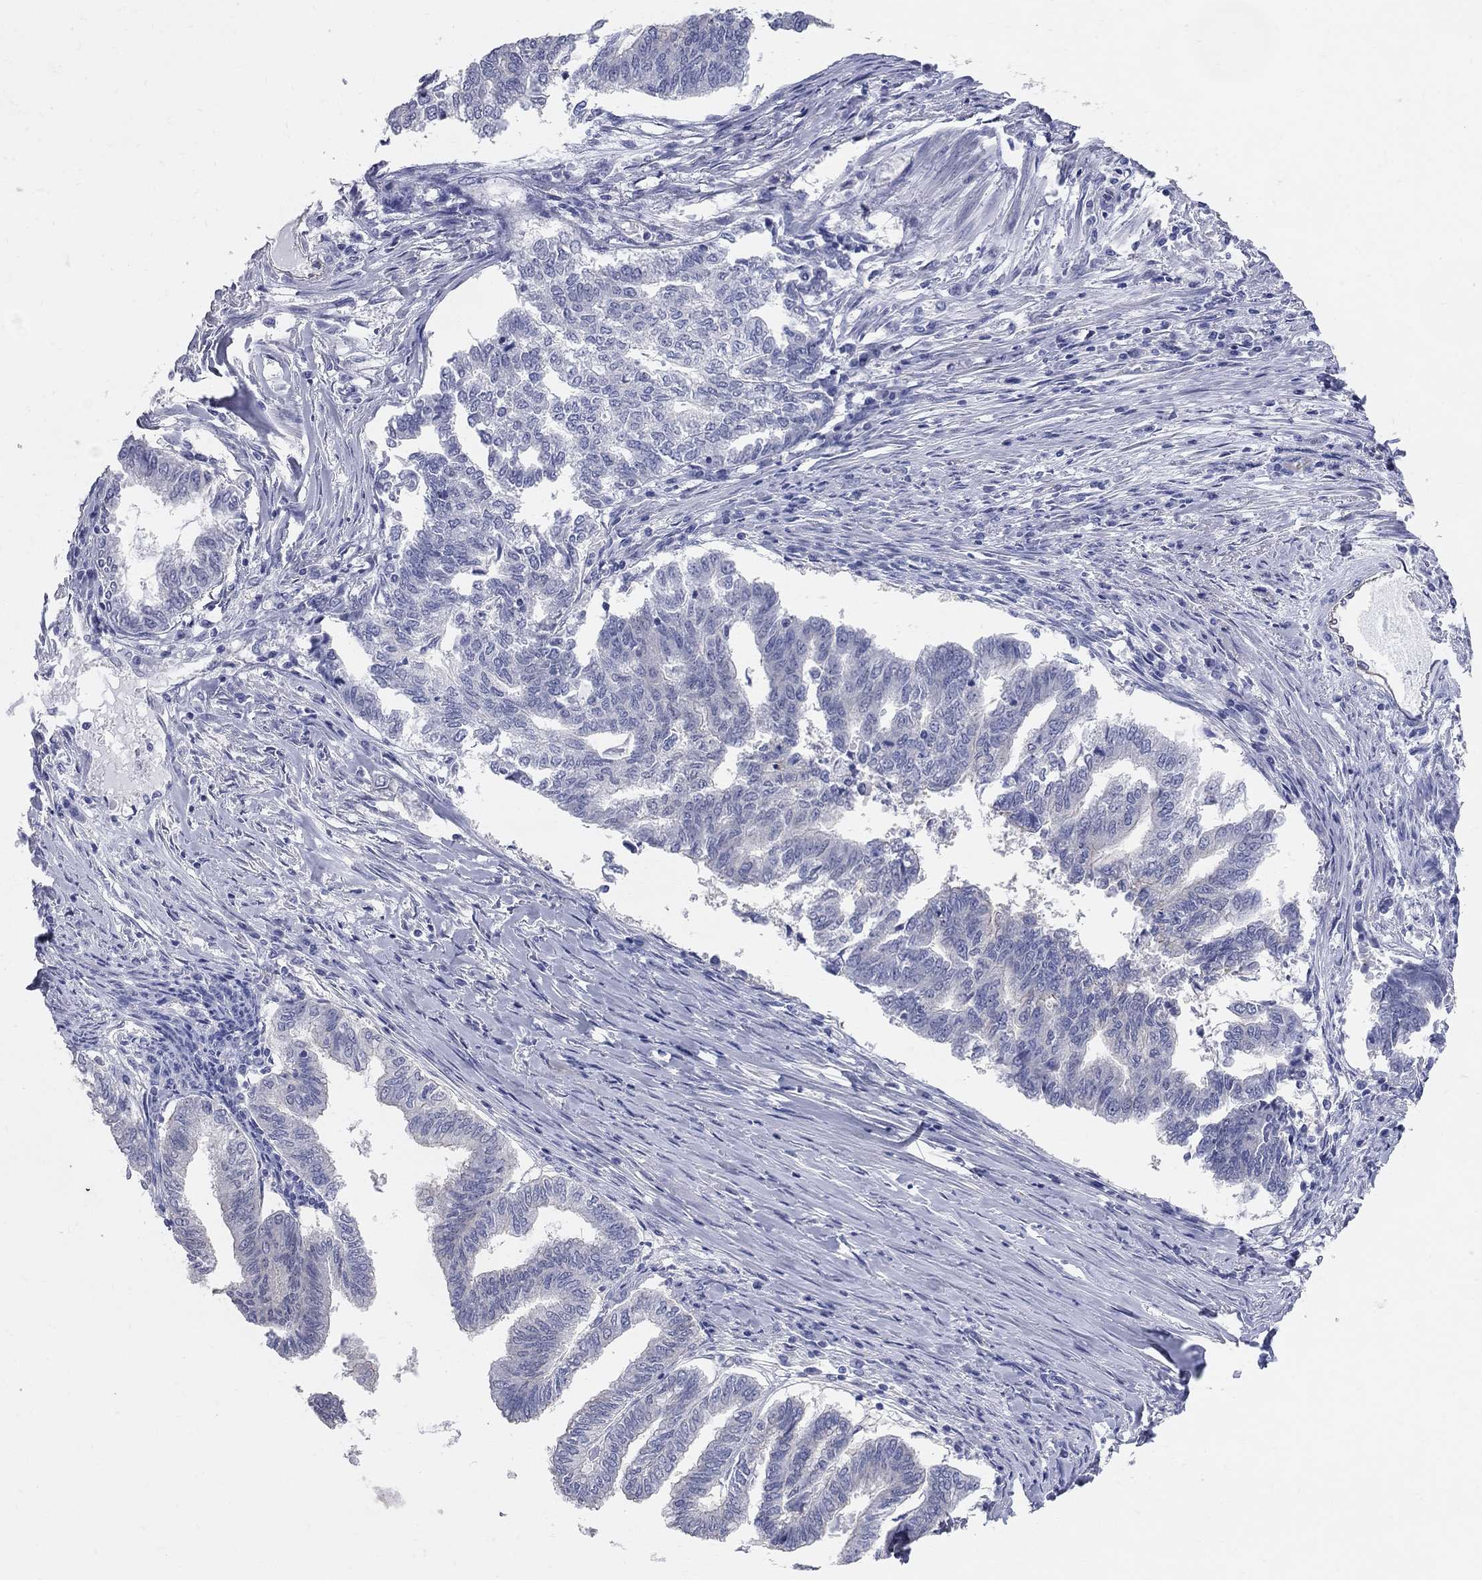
{"staining": {"intensity": "negative", "quantity": "none", "location": "none"}, "tissue": "endometrial cancer", "cell_type": "Tumor cells", "image_type": "cancer", "snomed": [{"axis": "morphology", "description": "Adenocarcinoma, NOS"}, {"axis": "topography", "description": "Endometrium"}], "caption": "IHC micrograph of neoplastic tissue: endometrial cancer stained with DAB demonstrates no significant protein positivity in tumor cells.", "gene": "AOX1", "patient": {"sex": "female", "age": 79}}